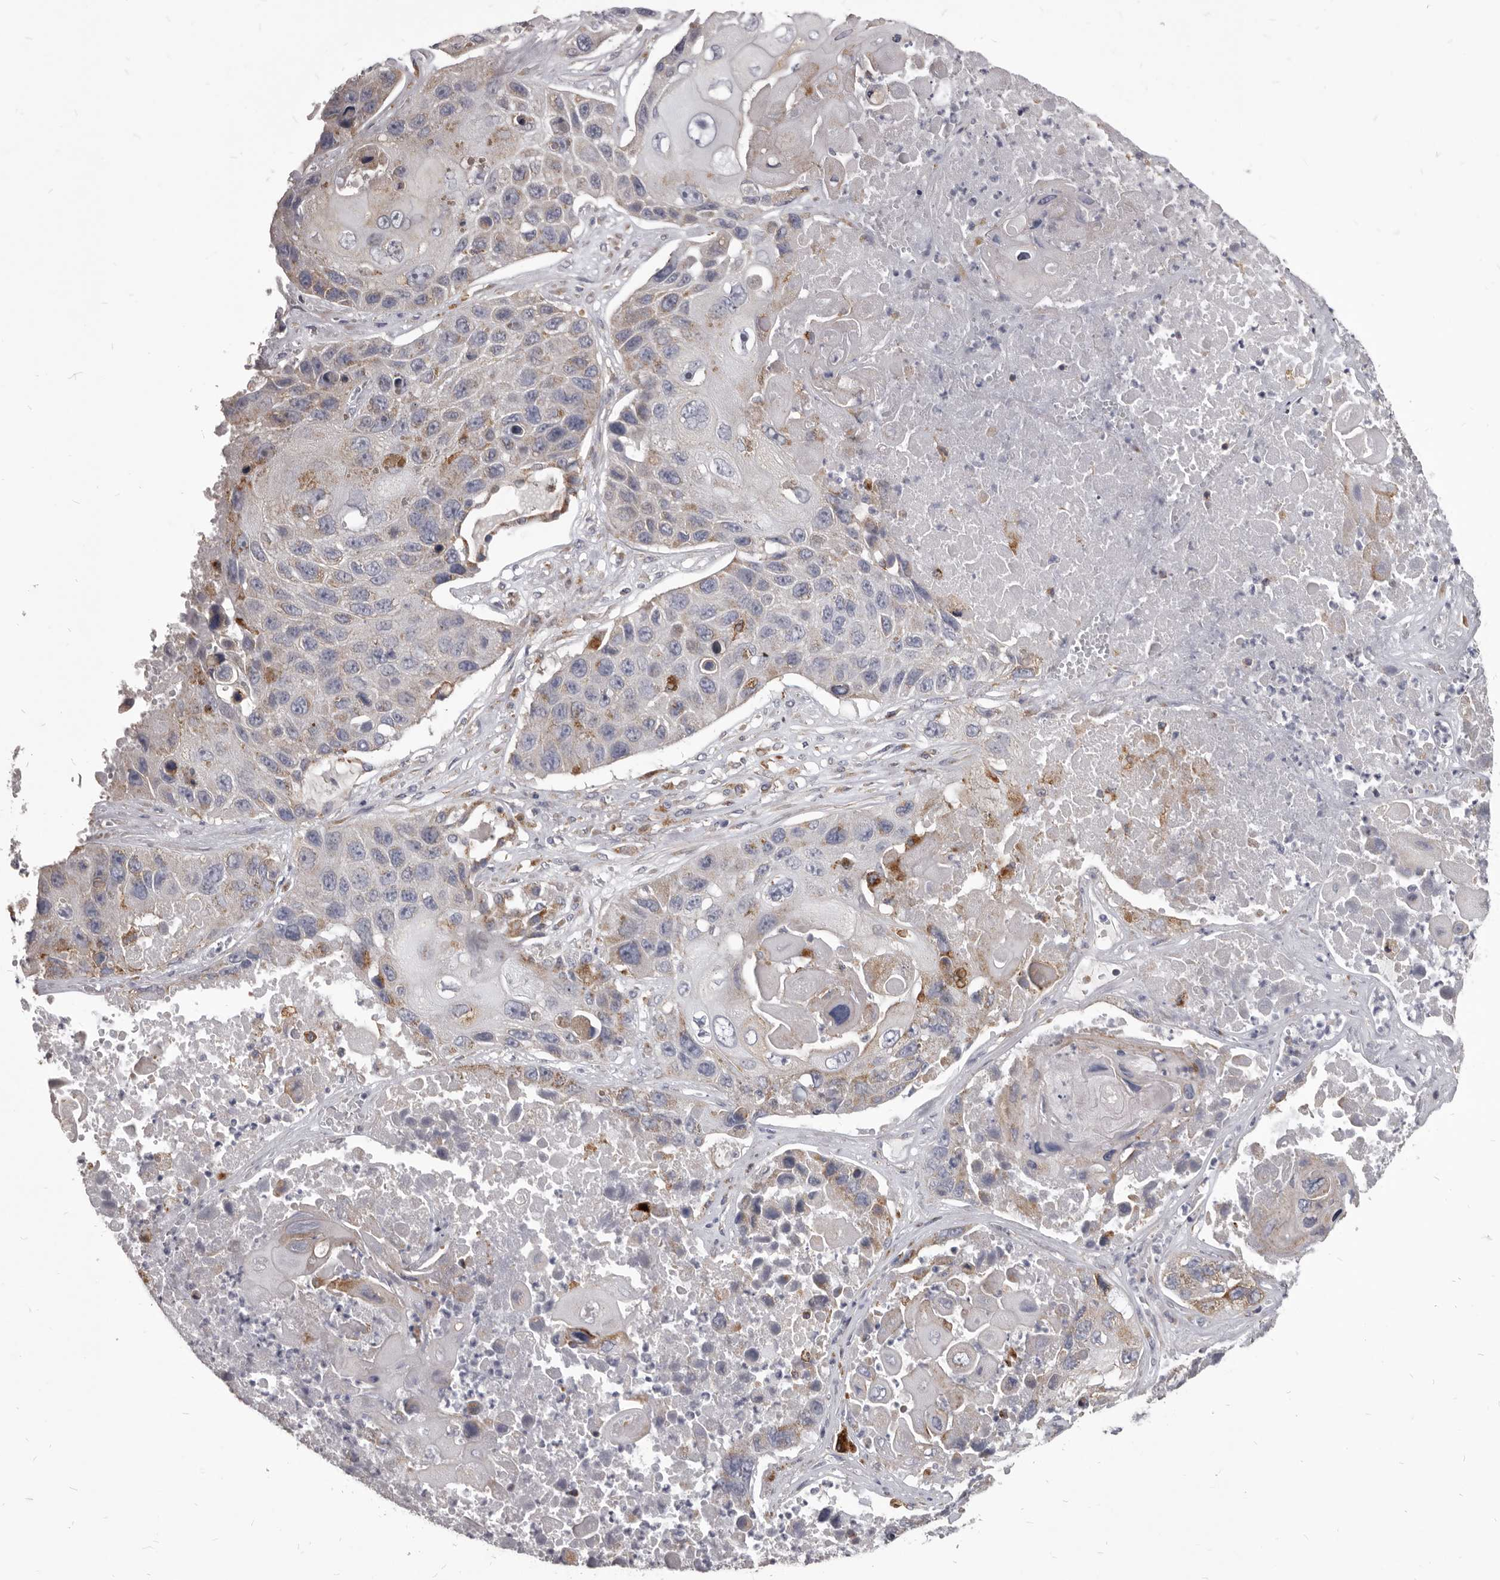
{"staining": {"intensity": "weak", "quantity": "<25%", "location": "cytoplasmic/membranous"}, "tissue": "lung cancer", "cell_type": "Tumor cells", "image_type": "cancer", "snomed": [{"axis": "morphology", "description": "Squamous cell carcinoma, NOS"}, {"axis": "topography", "description": "Lung"}], "caption": "A high-resolution micrograph shows IHC staining of squamous cell carcinoma (lung), which reveals no significant staining in tumor cells.", "gene": "PI4K2A", "patient": {"sex": "male", "age": 61}}